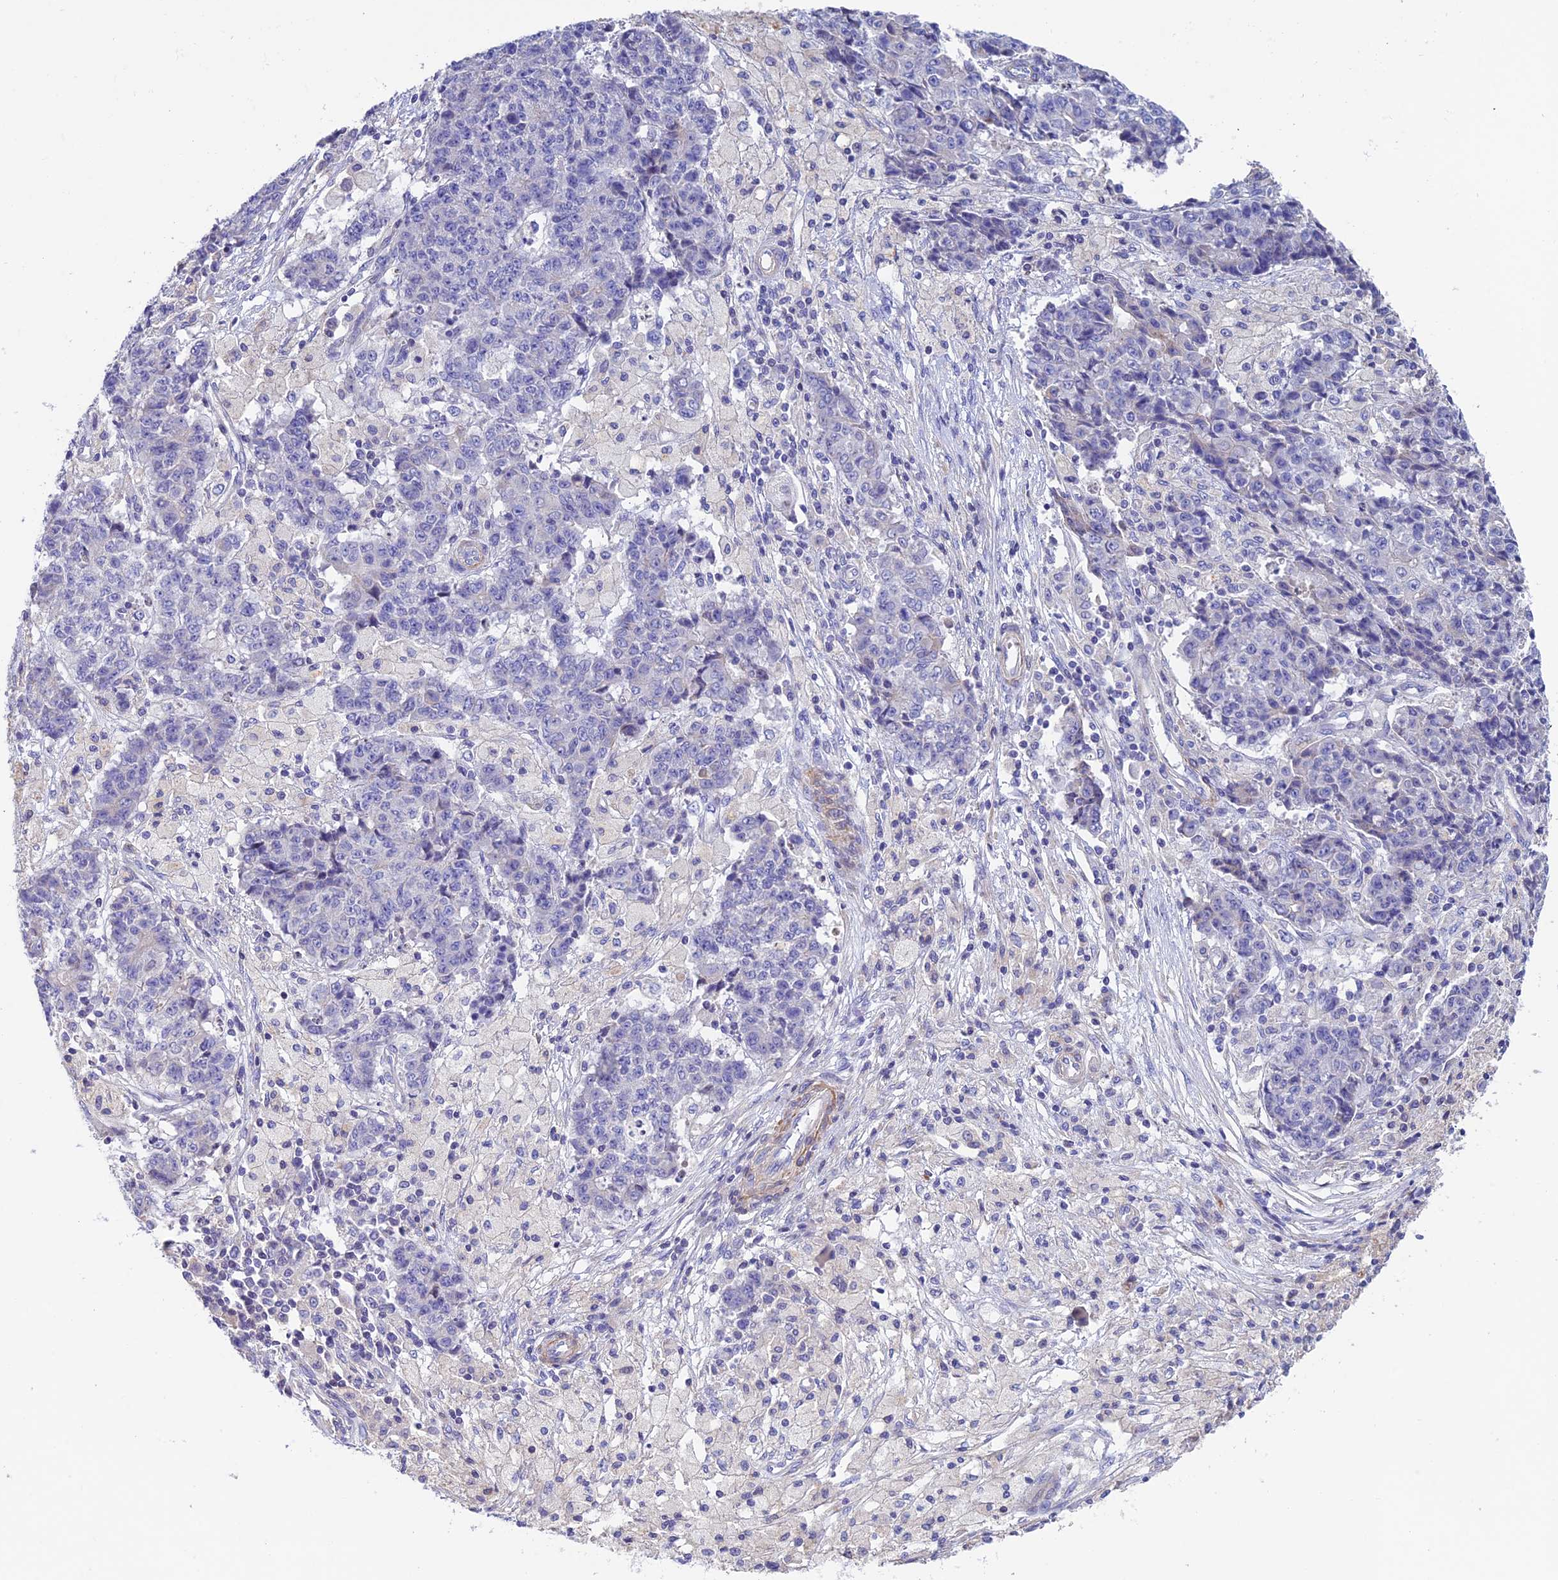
{"staining": {"intensity": "negative", "quantity": "none", "location": "none"}, "tissue": "ovarian cancer", "cell_type": "Tumor cells", "image_type": "cancer", "snomed": [{"axis": "morphology", "description": "Carcinoma, endometroid"}, {"axis": "topography", "description": "Ovary"}], "caption": "This micrograph is of ovarian endometroid carcinoma stained with immunohistochemistry (IHC) to label a protein in brown with the nuclei are counter-stained blue. There is no positivity in tumor cells. (Immunohistochemistry, brightfield microscopy, high magnification).", "gene": "FAM178B", "patient": {"sex": "female", "age": 42}}